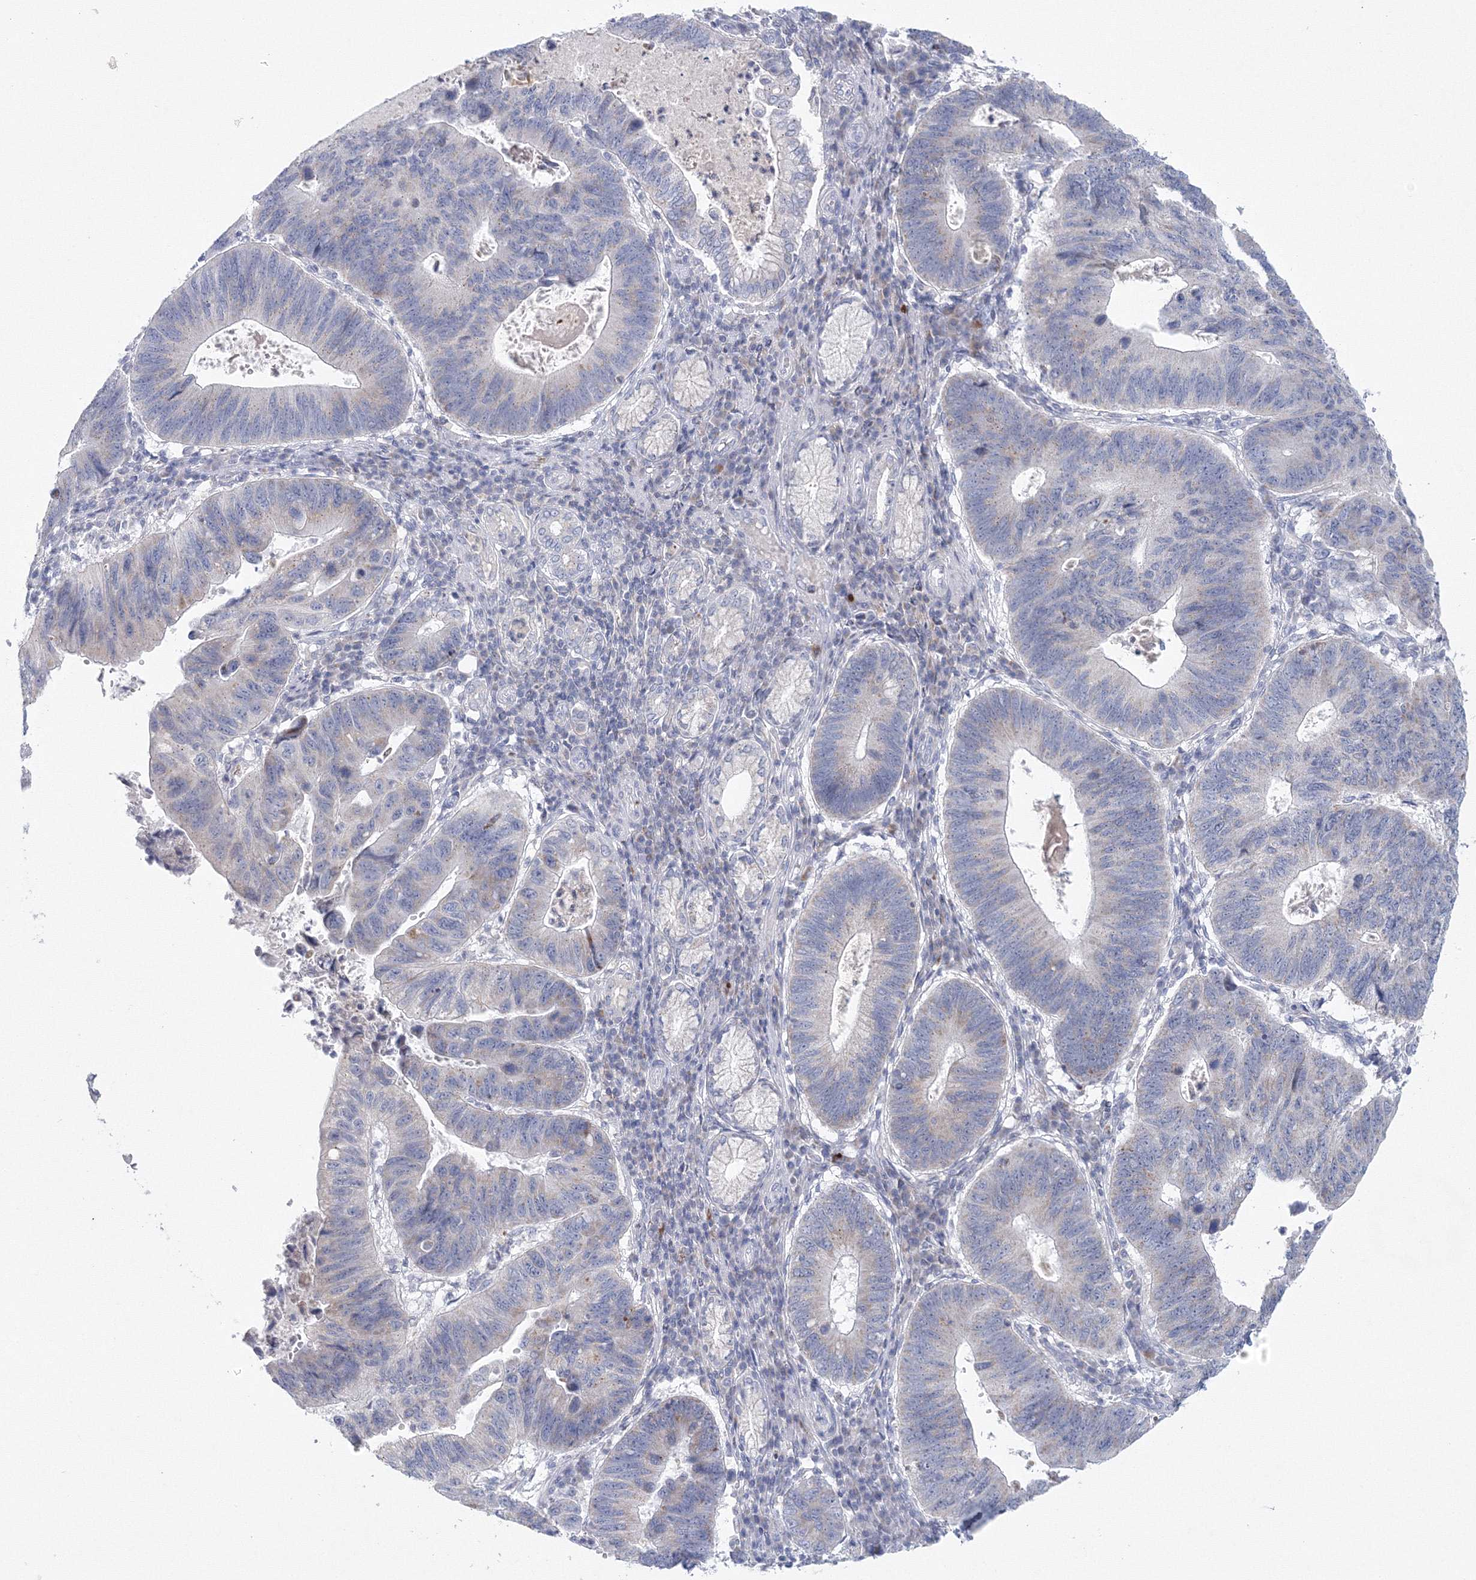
{"staining": {"intensity": "negative", "quantity": "none", "location": "none"}, "tissue": "stomach cancer", "cell_type": "Tumor cells", "image_type": "cancer", "snomed": [{"axis": "morphology", "description": "Adenocarcinoma, NOS"}, {"axis": "topography", "description": "Stomach"}], "caption": "High power microscopy histopathology image of an IHC image of stomach adenocarcinoma, revealing no significant expression in tumor cells.", "gene": "NIPAL1", "patient": {"sex": "male", "age": 59}}